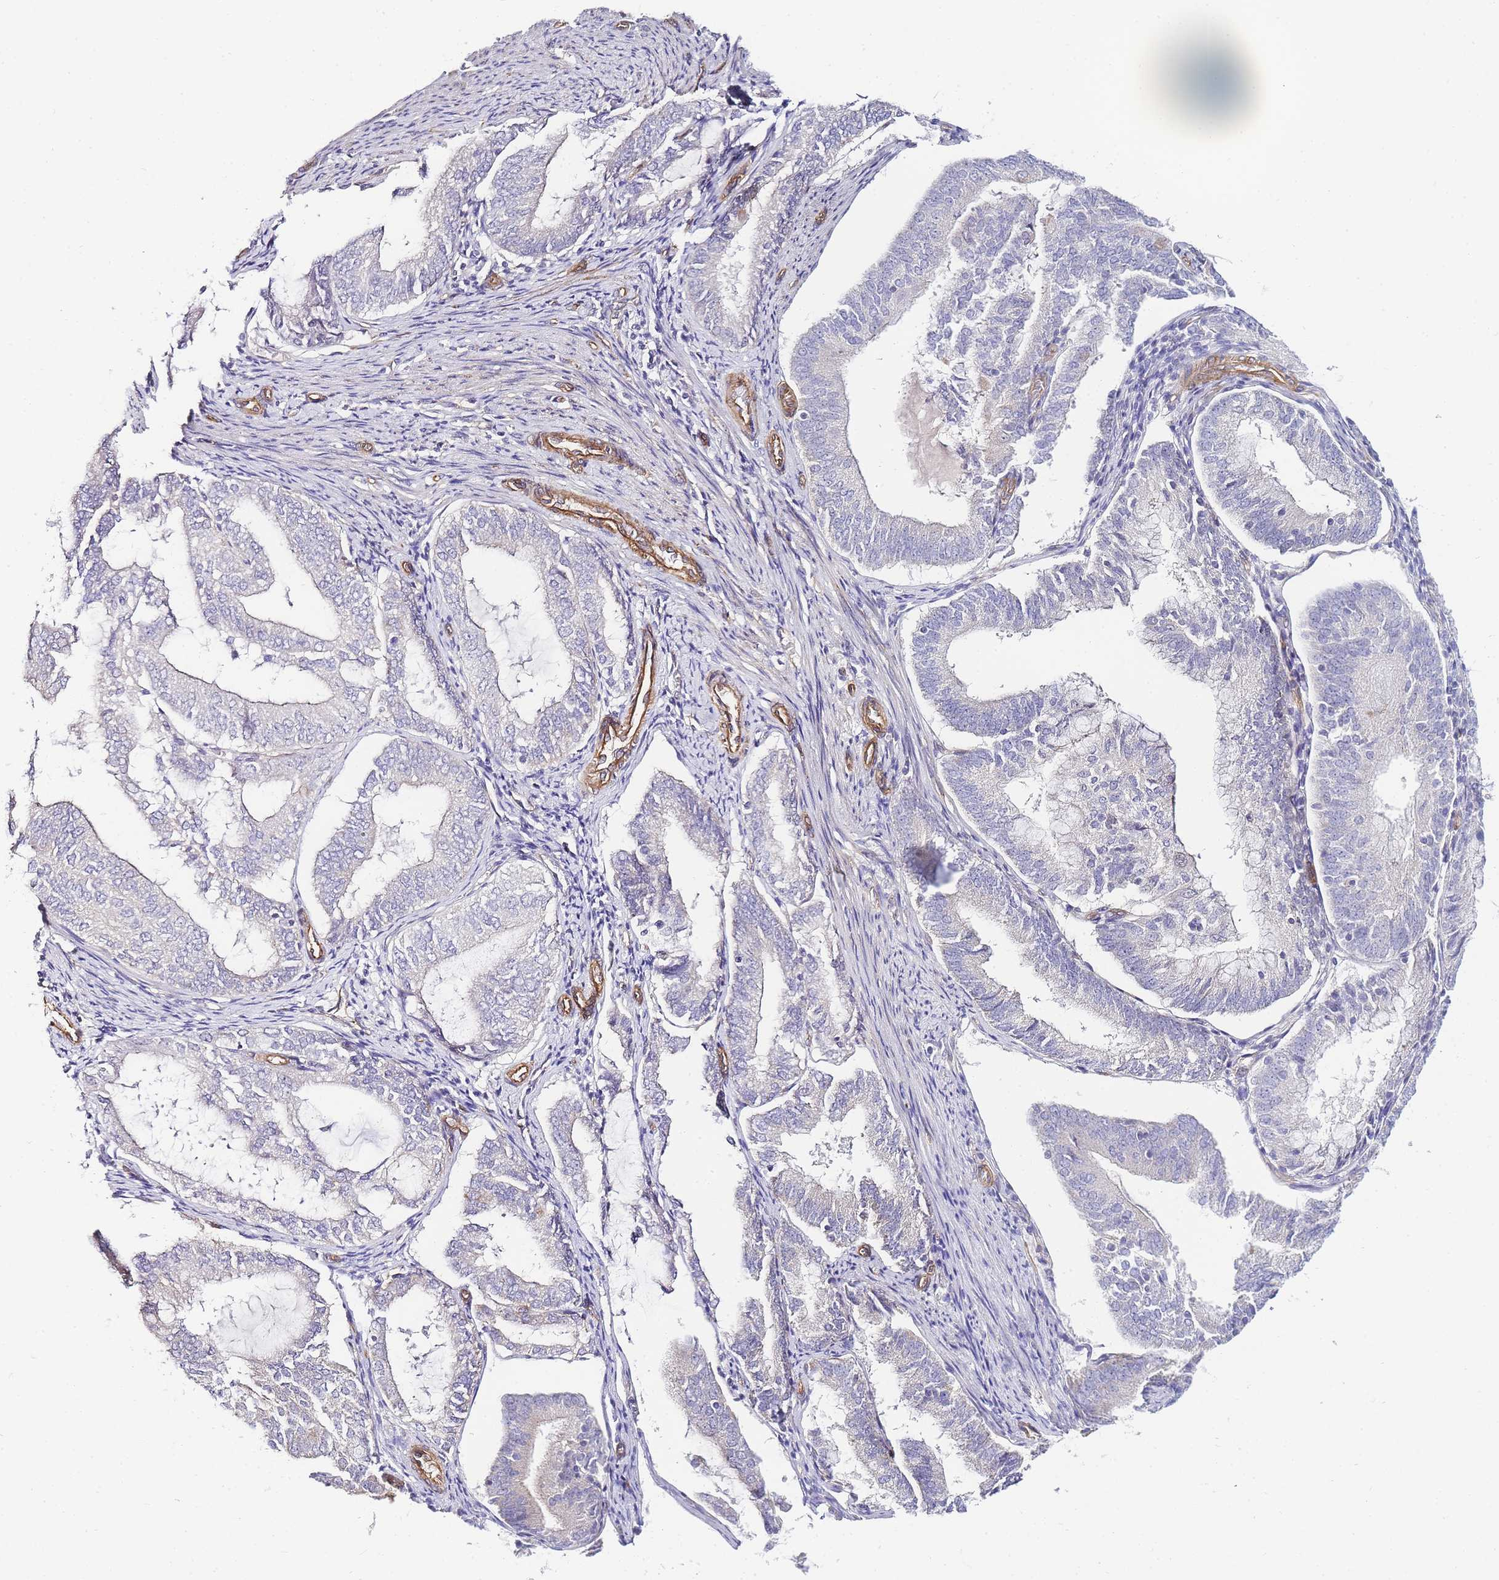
{"staining": {"intensity": "negative", "quantity": "none", "location": "none"}, "tissue": "endometrial cancer", "cell_type": "Tumor cells", "image_type": "cancer", "snomed": [{"axis": "morphology", "description": "Adenocarcinoma, NOS"}, {"axis": "topography", "description": "Endometrium"}], "caption": "DAB (3,3'-diaminobenzidine) immunohistochemical staining of endometrial cancer exhibits no significant positivity in tumor cells.", "gene": "PDCD7", "patient": {"sex": "female", "age": 81}}